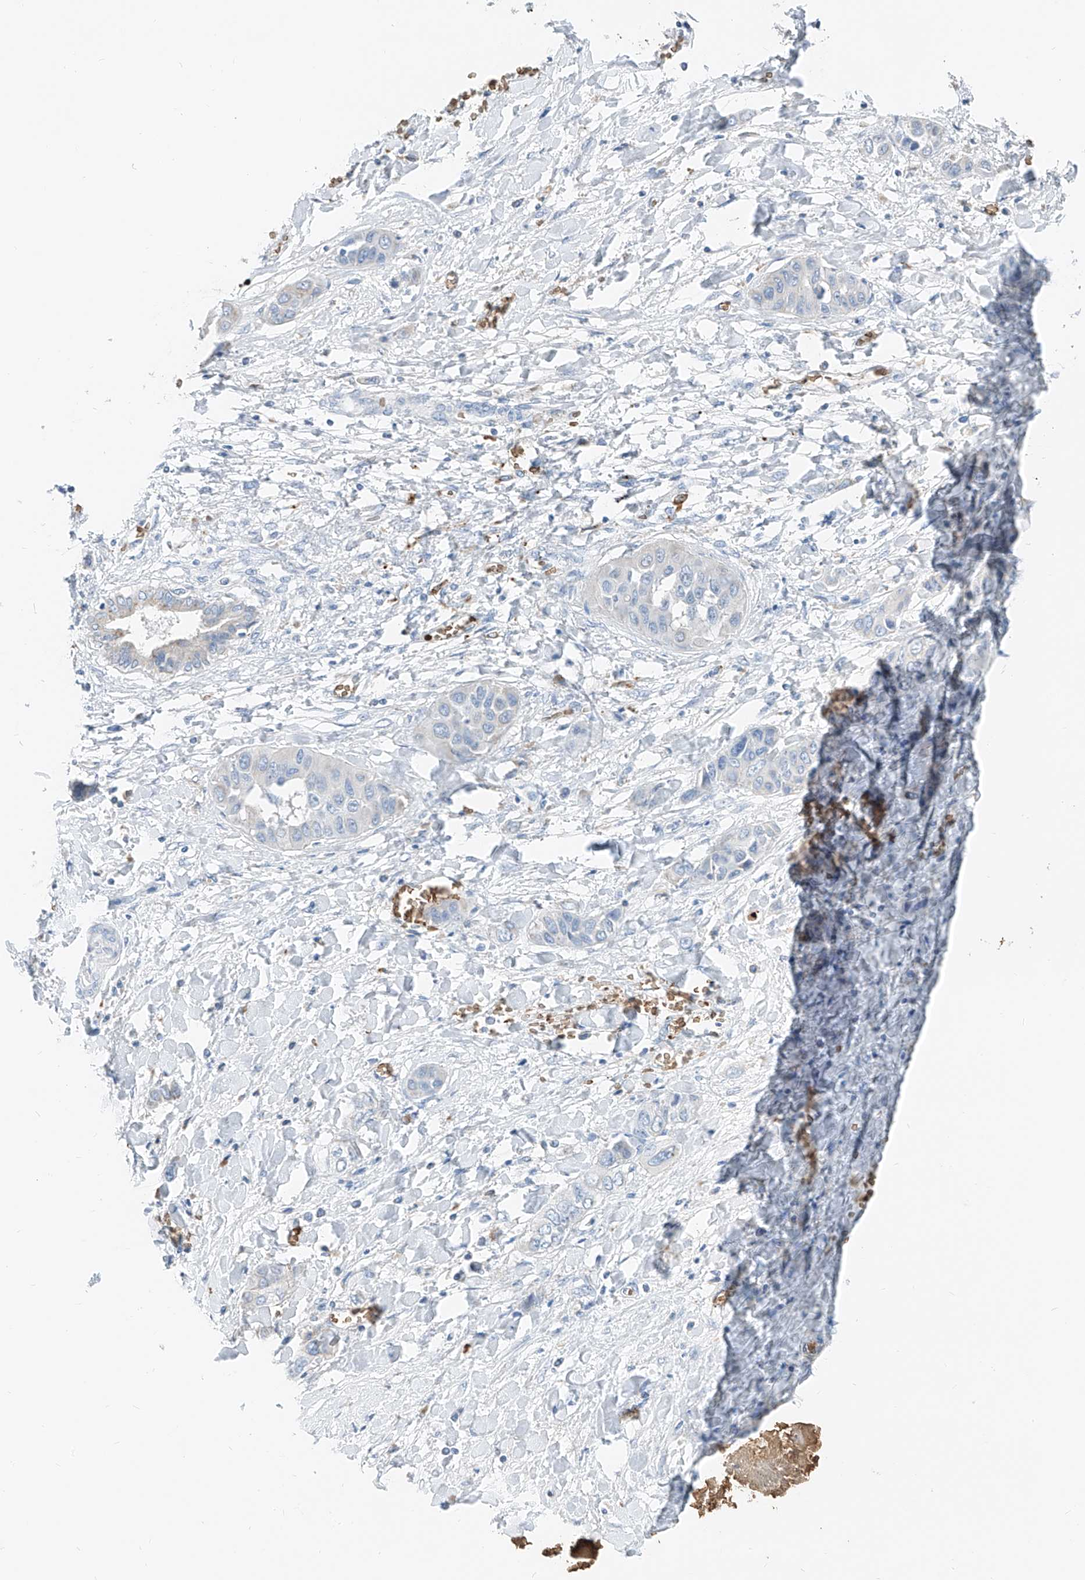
{"staining": {"intensity": "negative", "quantity": "none", "location": "none"}, "tissue": "liver cancer", "cell_type": "Tumor cells", "image_type": "cancer", "snomed": [{"axis": "morphology", "description": "Cholangiocarcinoma"}, {"axis": "topography", "description": "Liver"}], "caption": "Liver cancer was stained to show a protein in brown. There is no significant expression in tumor cells.", "gene": "PRSS23", "patient": {"sex": "female", "age": 52}}